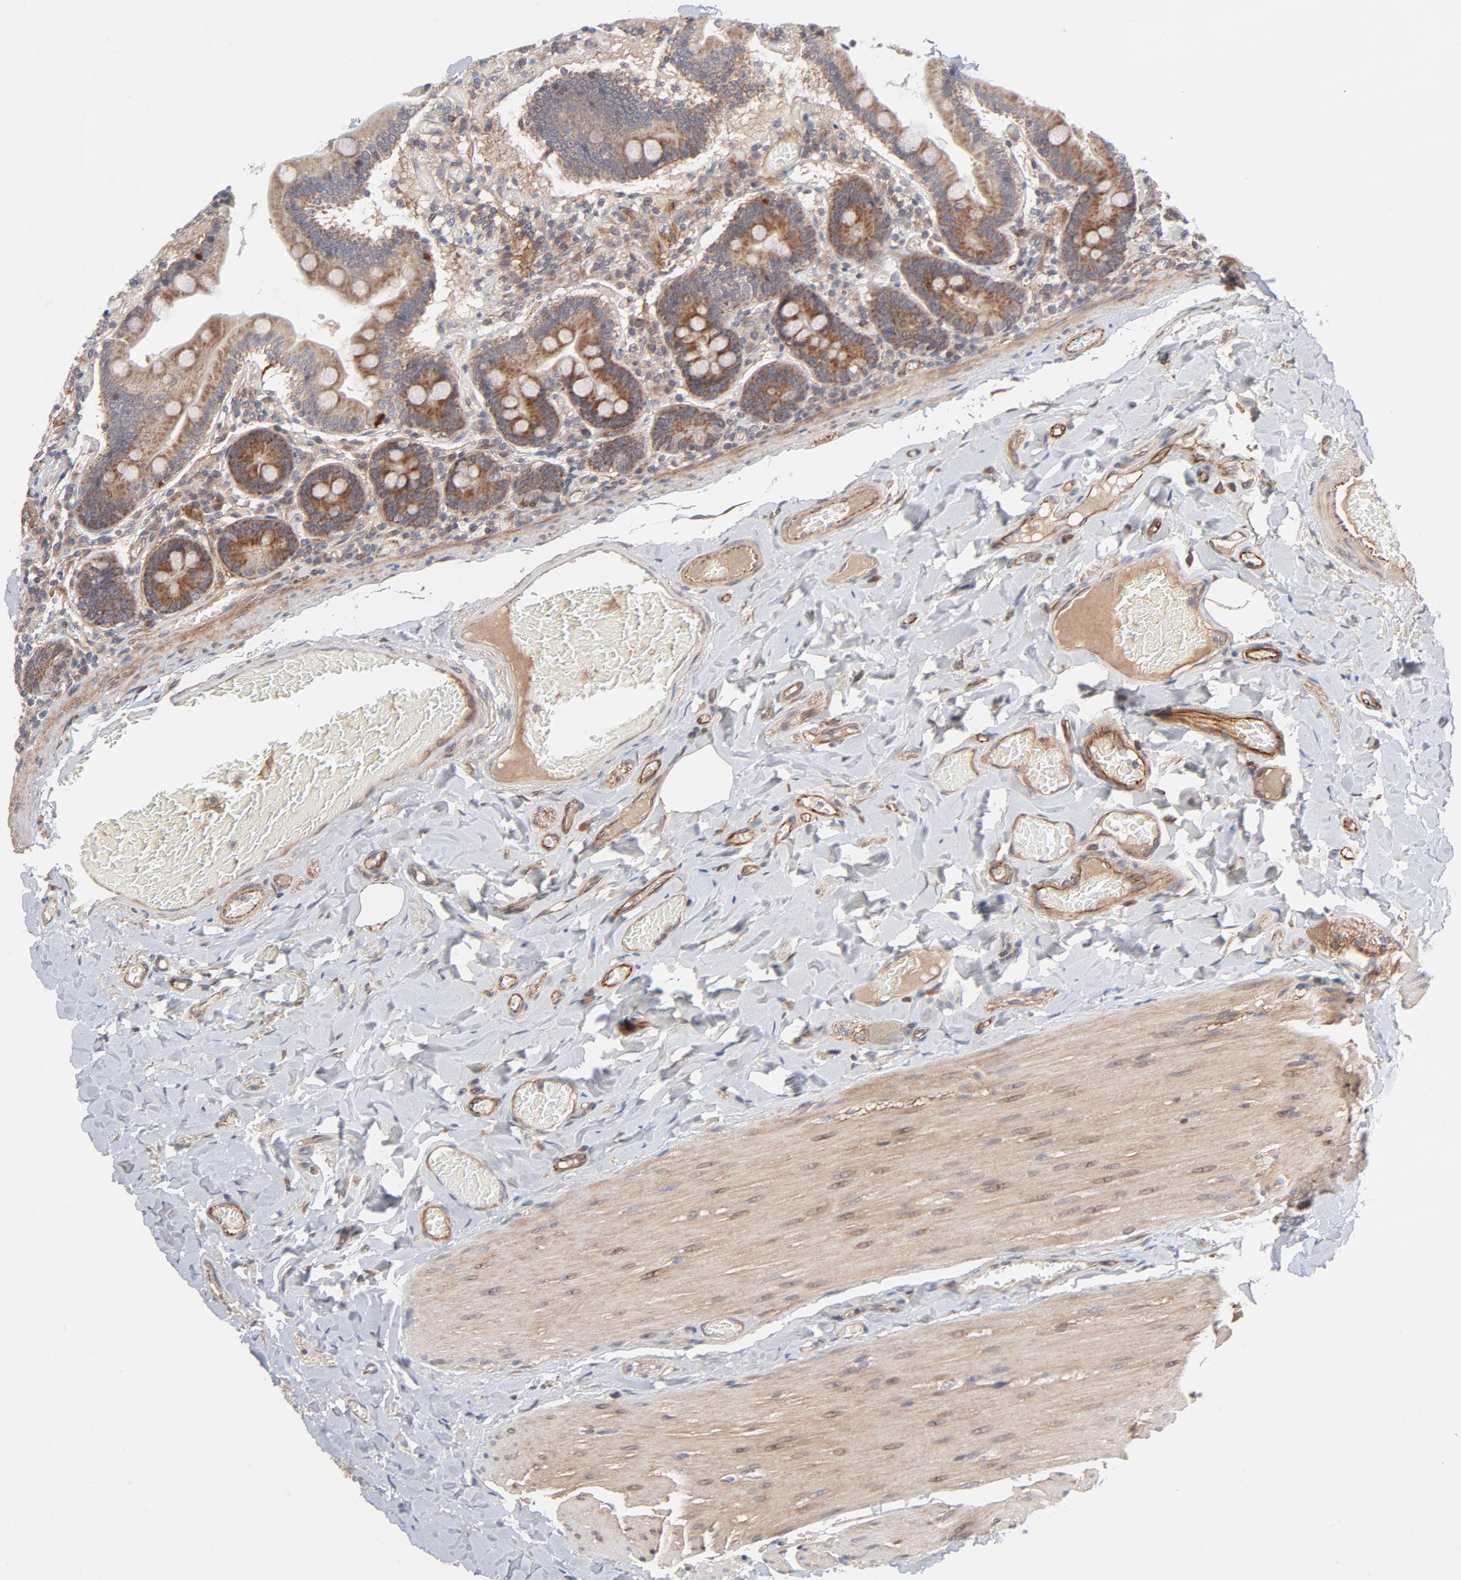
{"staining": {"intensity": "moderate", "quantity": ">75%", "location": "cytoplasmic/membranous"}, "tissue": "duodenum", "cell_type": "Glandular cells", "image_type": "normal", "snomed": [{"axis": "morphology", "description": "Normal tissue, NOS"}, {"axis": "topography", "description": "Duodenum"}], "caption": "Immunohistochemistry (DAB) staining of normal duodenum displays moderate cytoplasmic/membranous protein positivity in approximately >75% of glandular cells. (IHC, brightfield microscopy, high magnification).", "gene": "DNAAF2", "patient": {"sex": "male", "age": 66}}